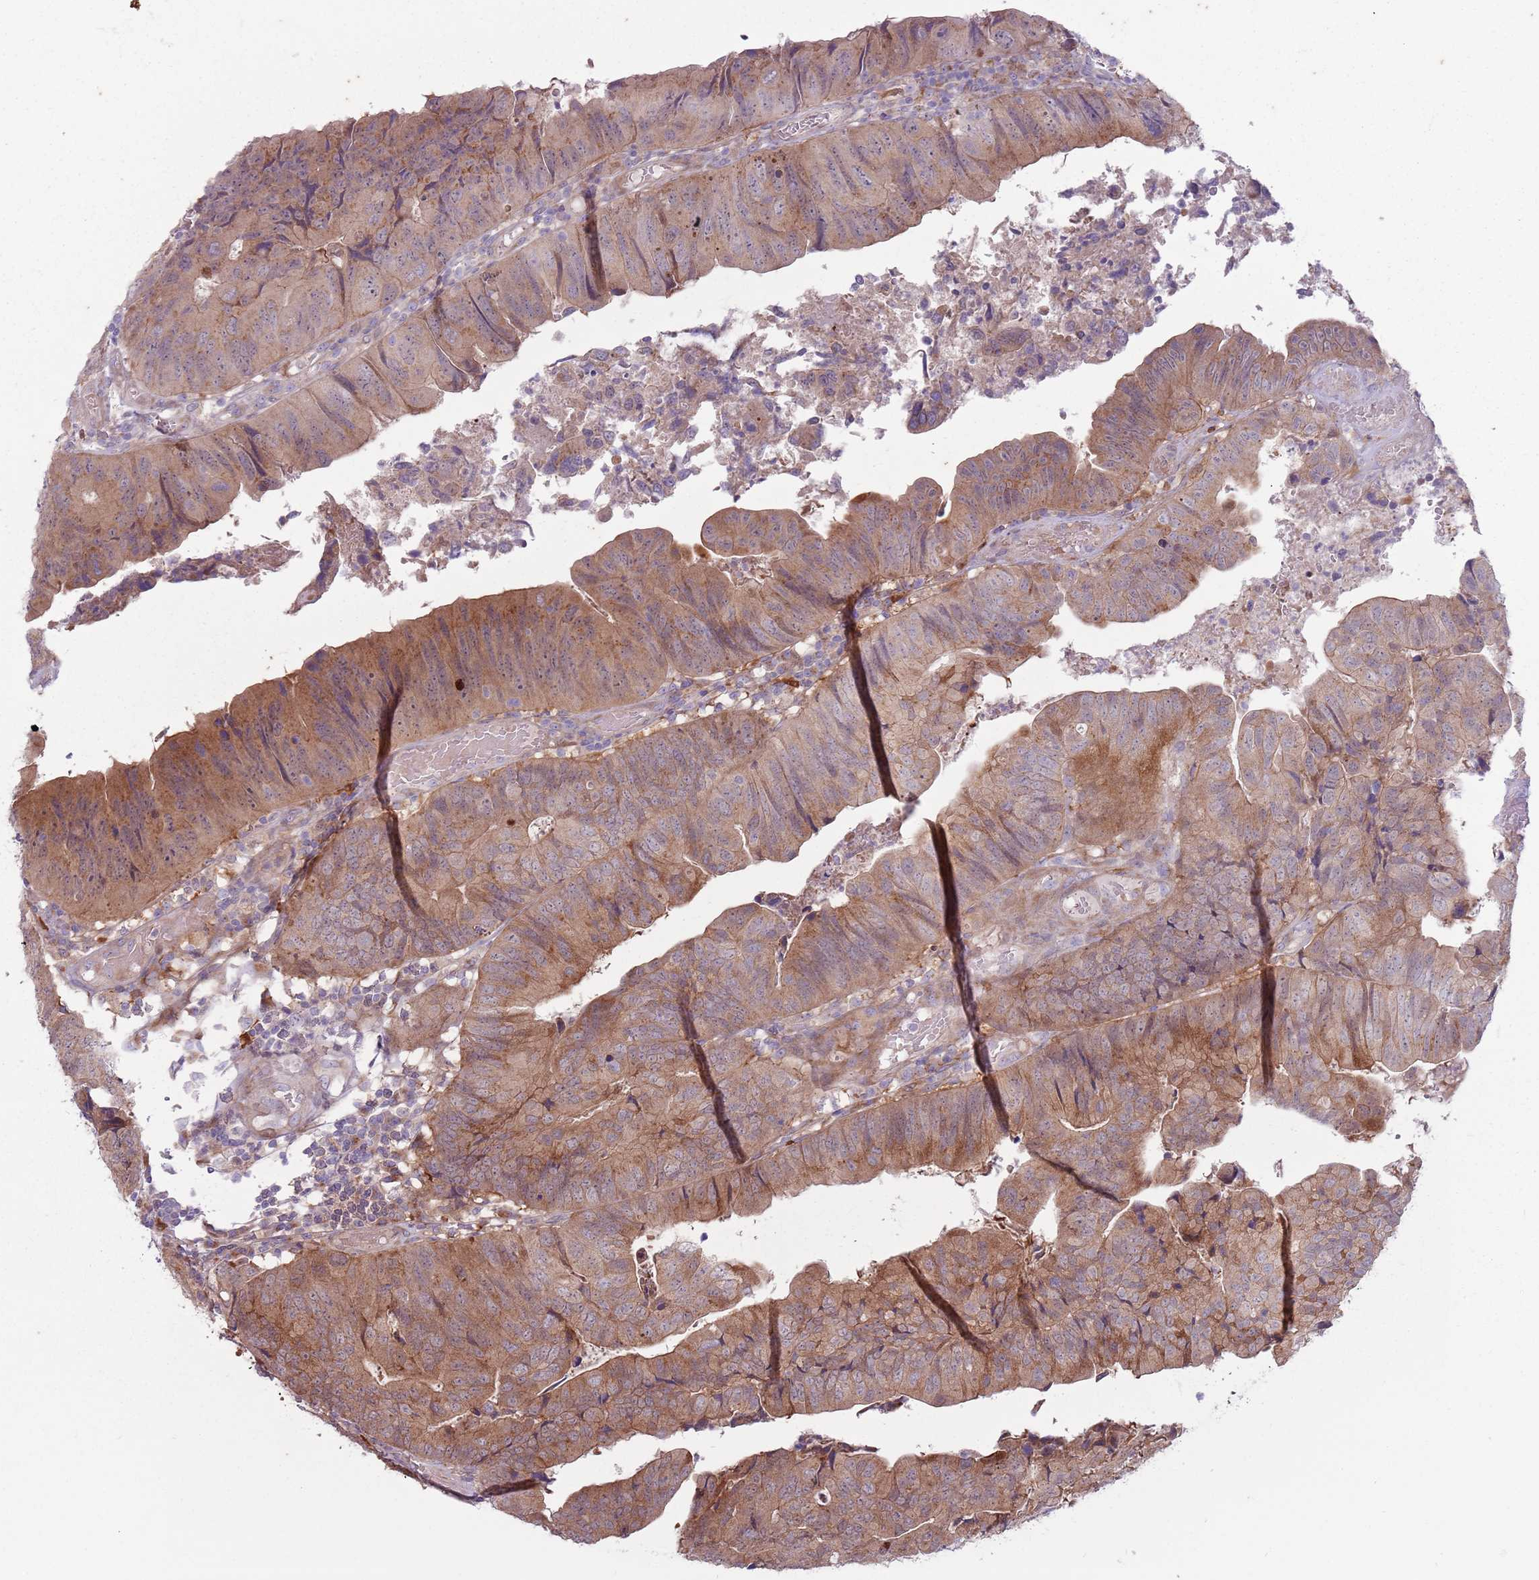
{"staining": {"intensity": "moderate", "quantity": "25%-75%", "location": "cytoplasmic/membranous"}, "tissue": "colorectal cancer", "cell_type": "Tumor cells", "image_type": "cancer", "snomed": [{"axis": "morphology", "description": "Adenocarcinoma, NOS"}, {"axis": "topography", "description": "Colon"}], "caption": "Colorectal cancer (adenocarcinoma) stained with a protein marker reveals moderate staining in tumor cells.", "gene": "CCDC150", "patient": {"sex": "female", "age": 67}}